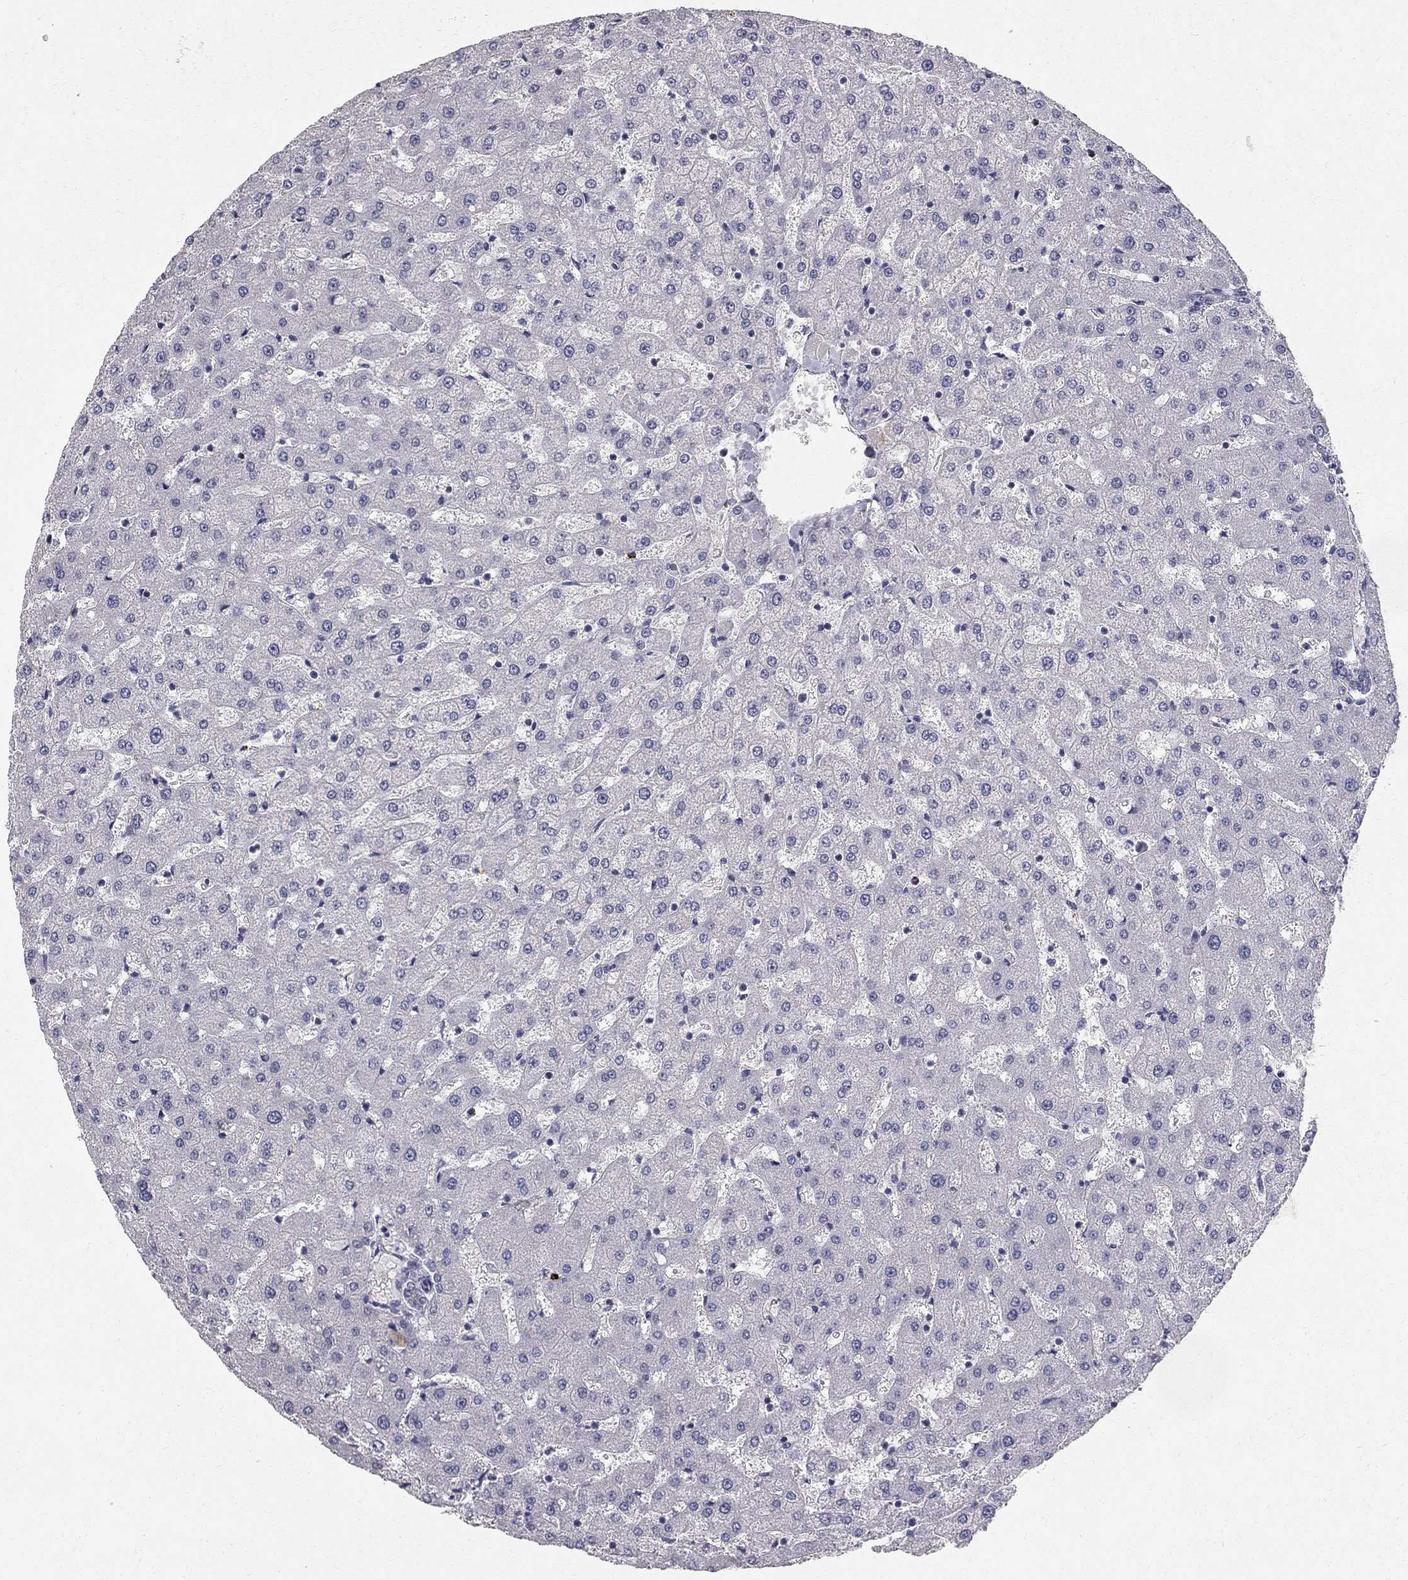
{"staining": {"intensity": "negative", "quantity": "none", "location": "none"}, "tissue": "liver", "cell_type": "Cholangiocytes", "image_type": "normal", "snomed": [{"axis": "morphology", "description": "Normal tissue, NOS"}, {"axis": "topography", "description": "Liver"}], "caption": "This is a micrograph of immunohistochemistry (IHC) staining of normal liver, which shows no staining in cholangiocytes.", "gene": "CLIC6", "patient": {"sex": "female", "age": 50}}